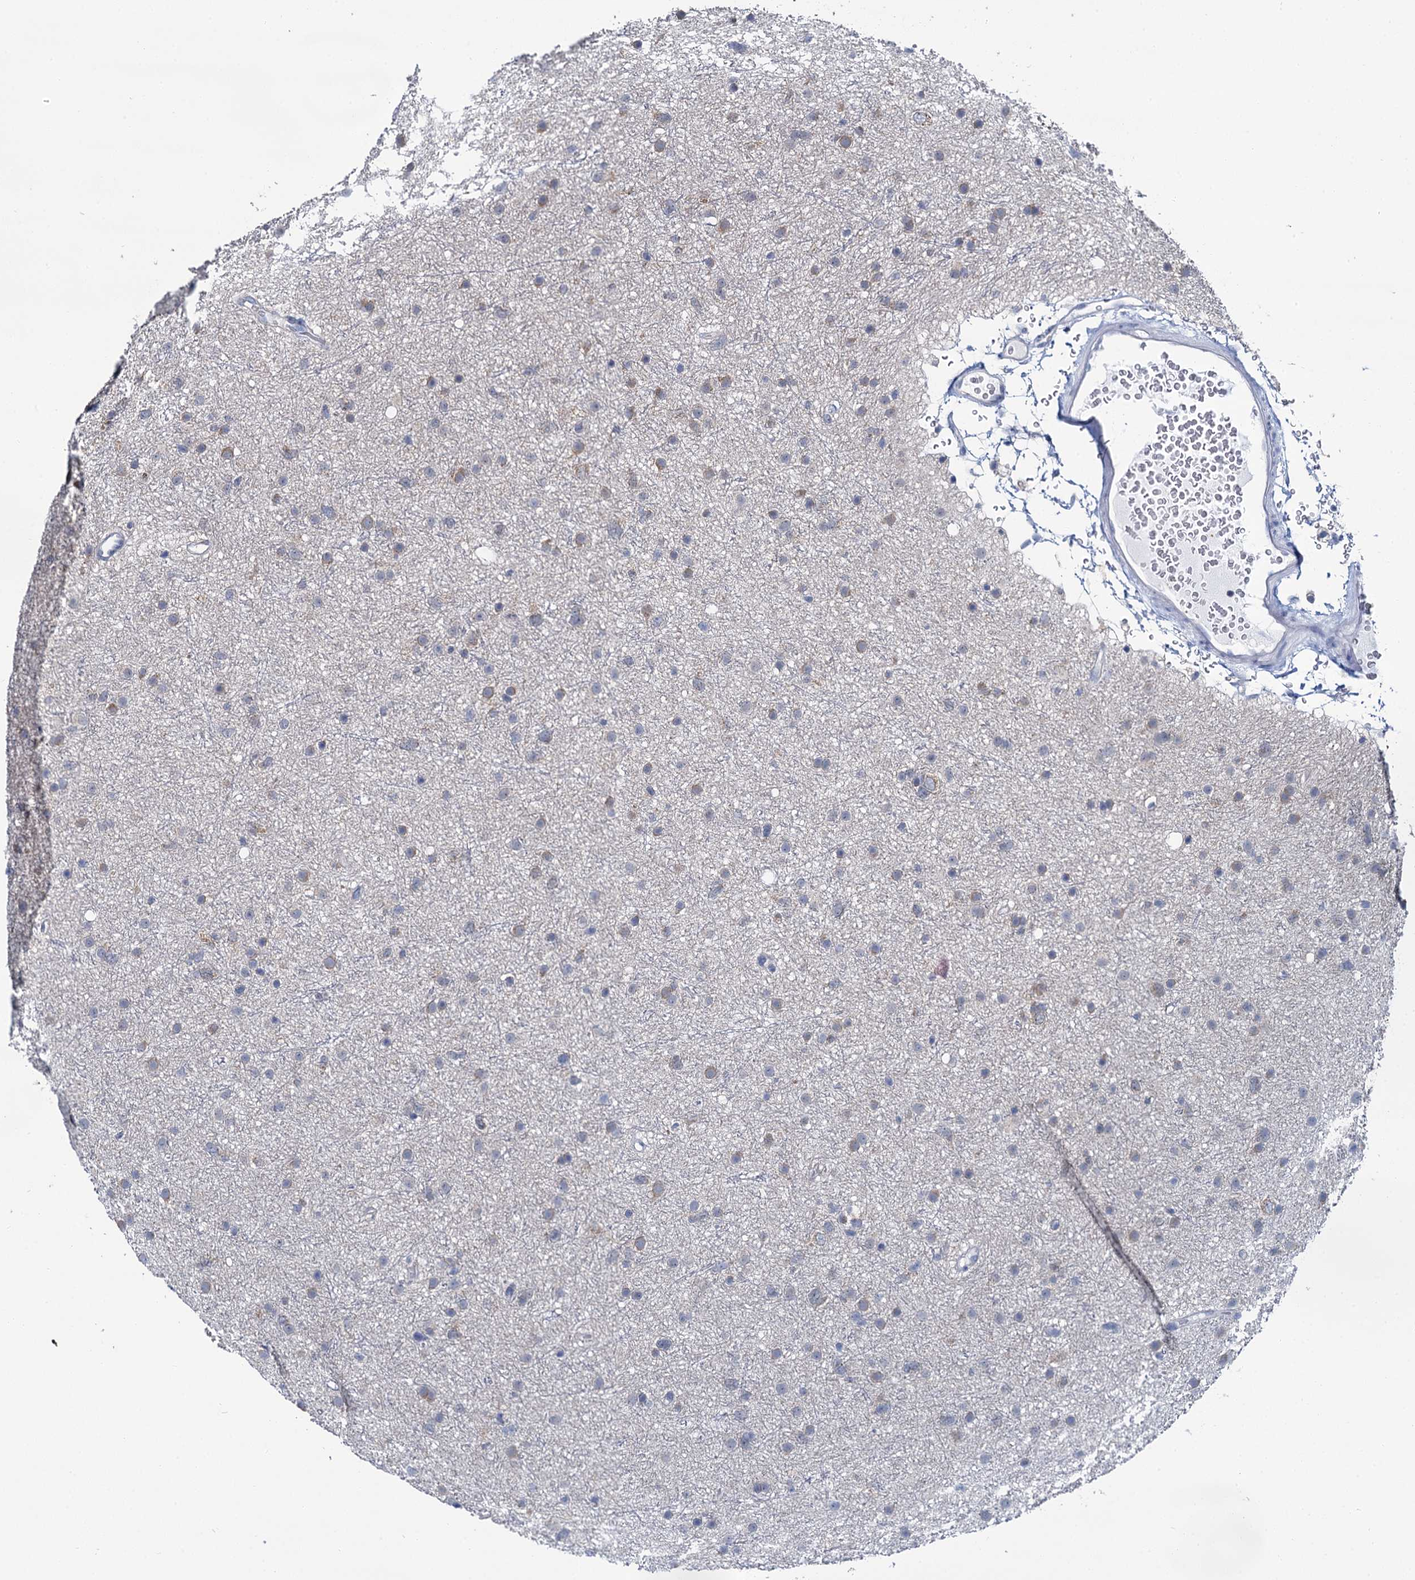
{"staining": {"intensity": "weak", "quantity": "<25%", "location": "cytoplasmic/membranous"}, "tissue": "glioma", "cell_type": "Tumor cells", "image_type": "cancer", "snomed": [{"axis": "morphology", "description": "Glioma, malignant, Low grade"}, {"axis": "topography", "description": "Cerebral cortex"}], "caption": "A high-resolution image shows immunohistochemistry (IHC) staining of malignant glioma (low-grade), which demonstrates no significant expression in tumor cells.", "gene": "MIOX", "patient": {"sex": "female", "age": 39}}